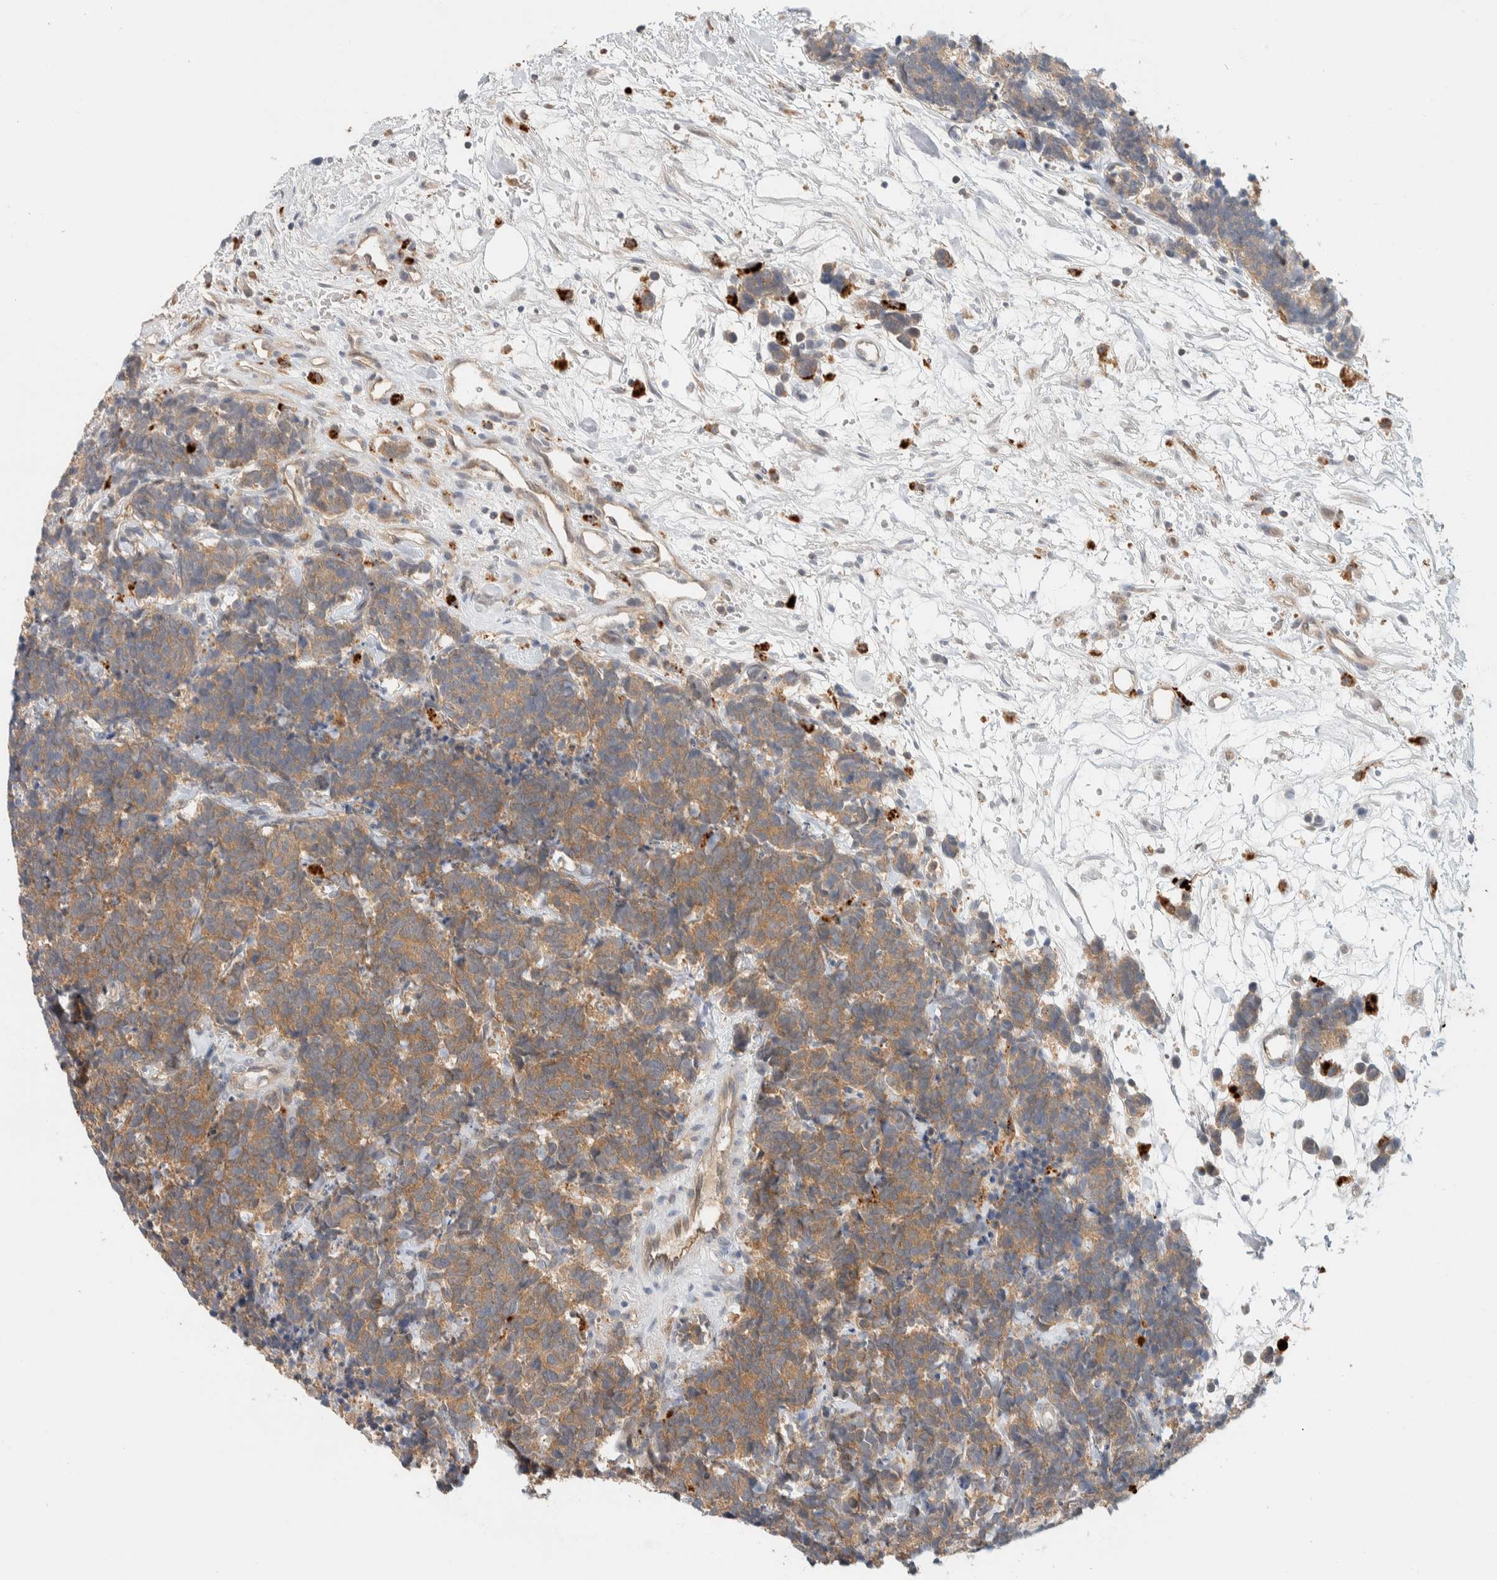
{"staining": {"intensity": "moderate", "quantity": ">75%", "location": "cytoplasmic/membranous"}, "tissue": "carcinoid", "cell_type": "Tumor cells", "image_type": "cancer", "snomed": [{"axis": "morphology", "description": "Carcinoma, NOS"}, {"axis": "morphology", "description": "Carcinoid, malignant, NOS"}, {"axis": "topography", "description": "Urinary bladder"}], "caption": "Tumor cells reveal moderate cytoplasmic/membranous positivity in about >75% of cells in carcinoid (malignant).", "gene": "GCLM", "patient": {"sex": "male", "age": 57}}